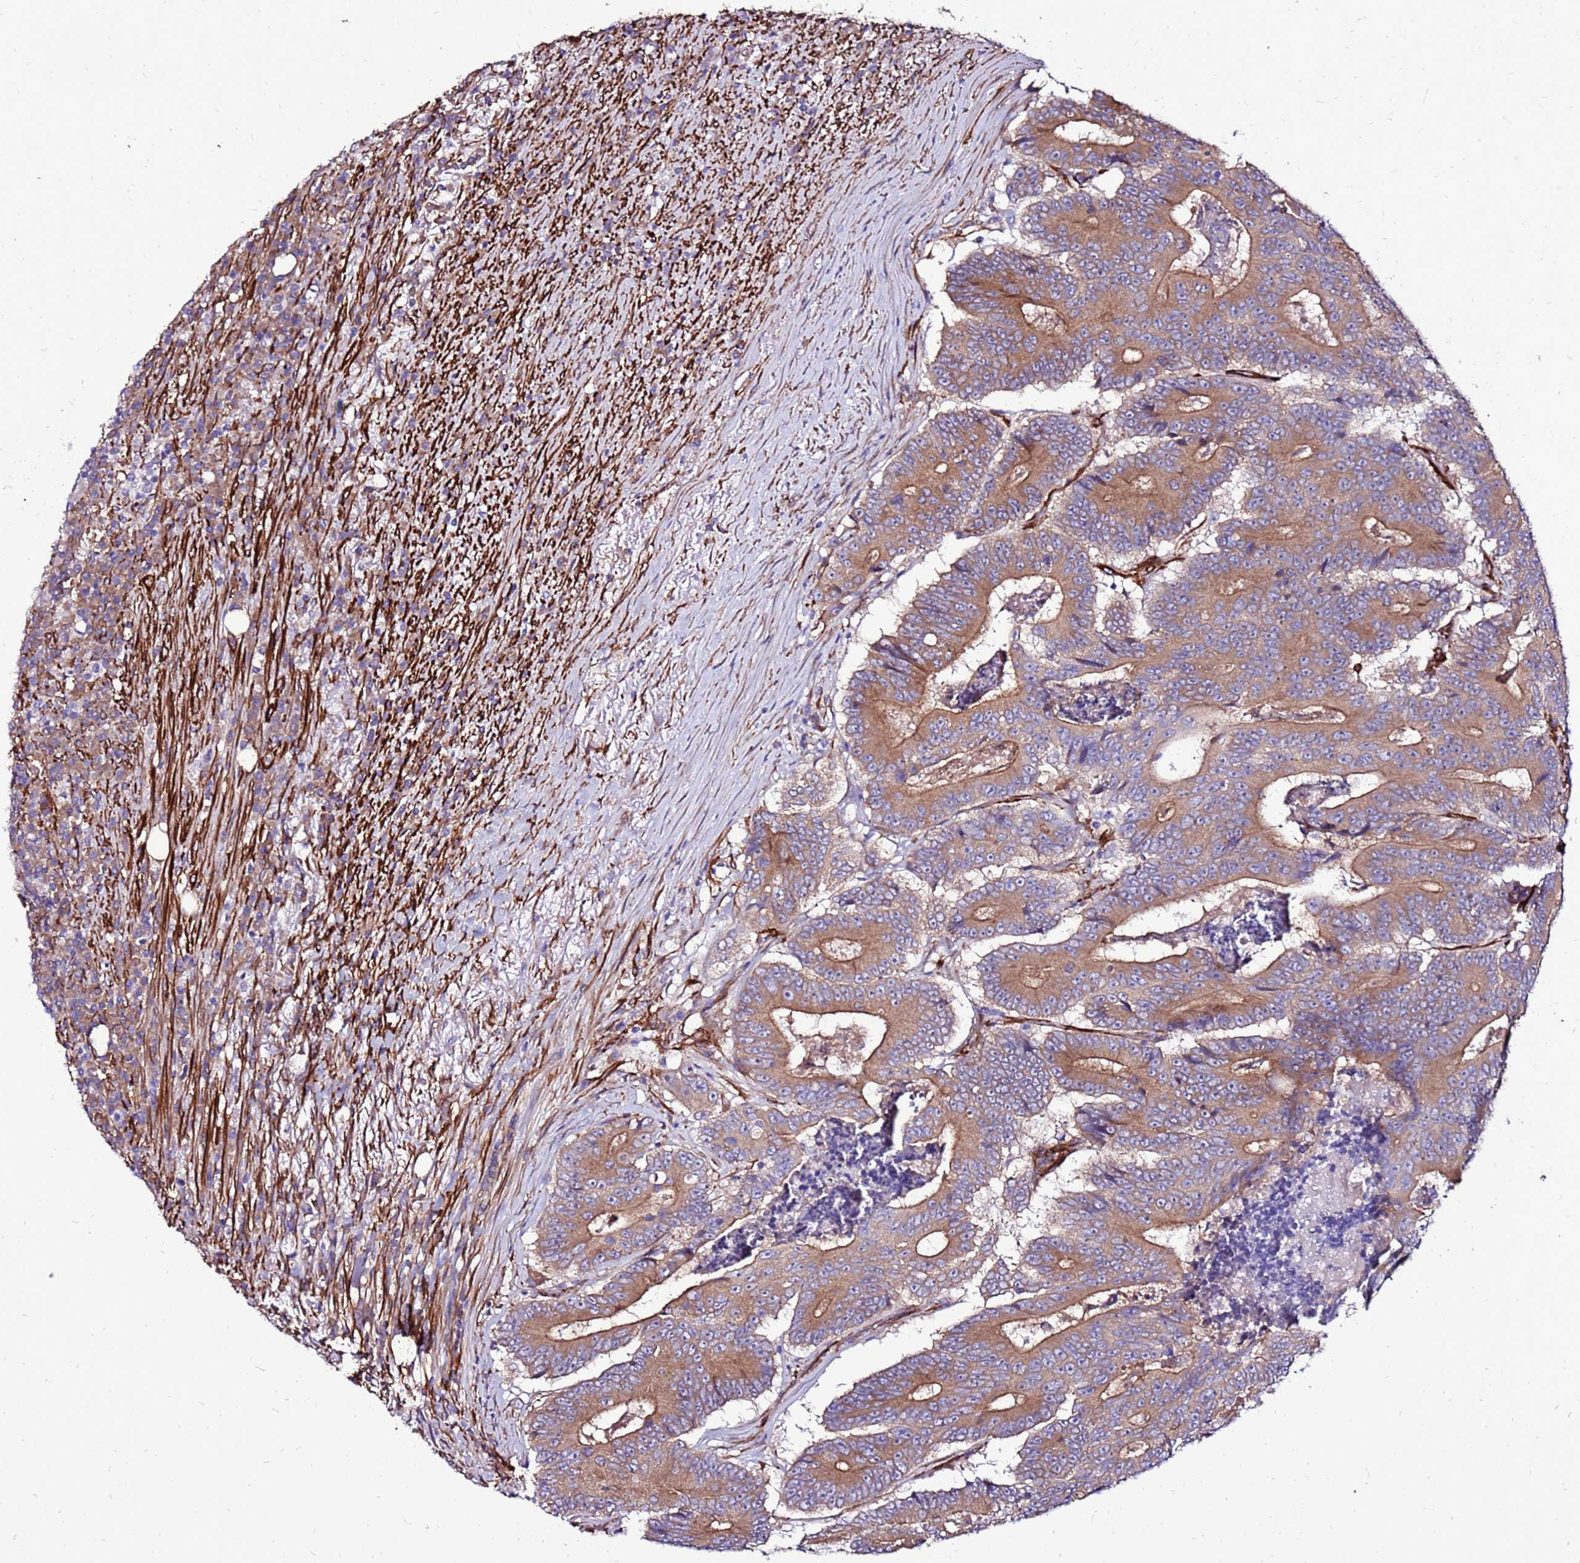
{"staining": {"intensity": "moderate", "quantity": ">75%", "location": "cytoplasmic/membranous"}, "tissue": "colorectal cancer", "cell_type": "Tumor cells", "image_type": "cancer", "snomed": [{"axis": "morphology", "description": "Adenocarcinoma, NOS"}, {"axis": "topography", "description": "Colon"}], "caption": "The histopathology image reveals immunohistochemical staining of colorectal cancer (adenocarcinoma). There is moderate cytoplasmic/membranous expression is present in about >75% of tumor cells. Ihc stains the protein of interest in brown and the nuclei are stained blue.", "gene": "EI24", "patient": {"sex": "male", "age": 83}}